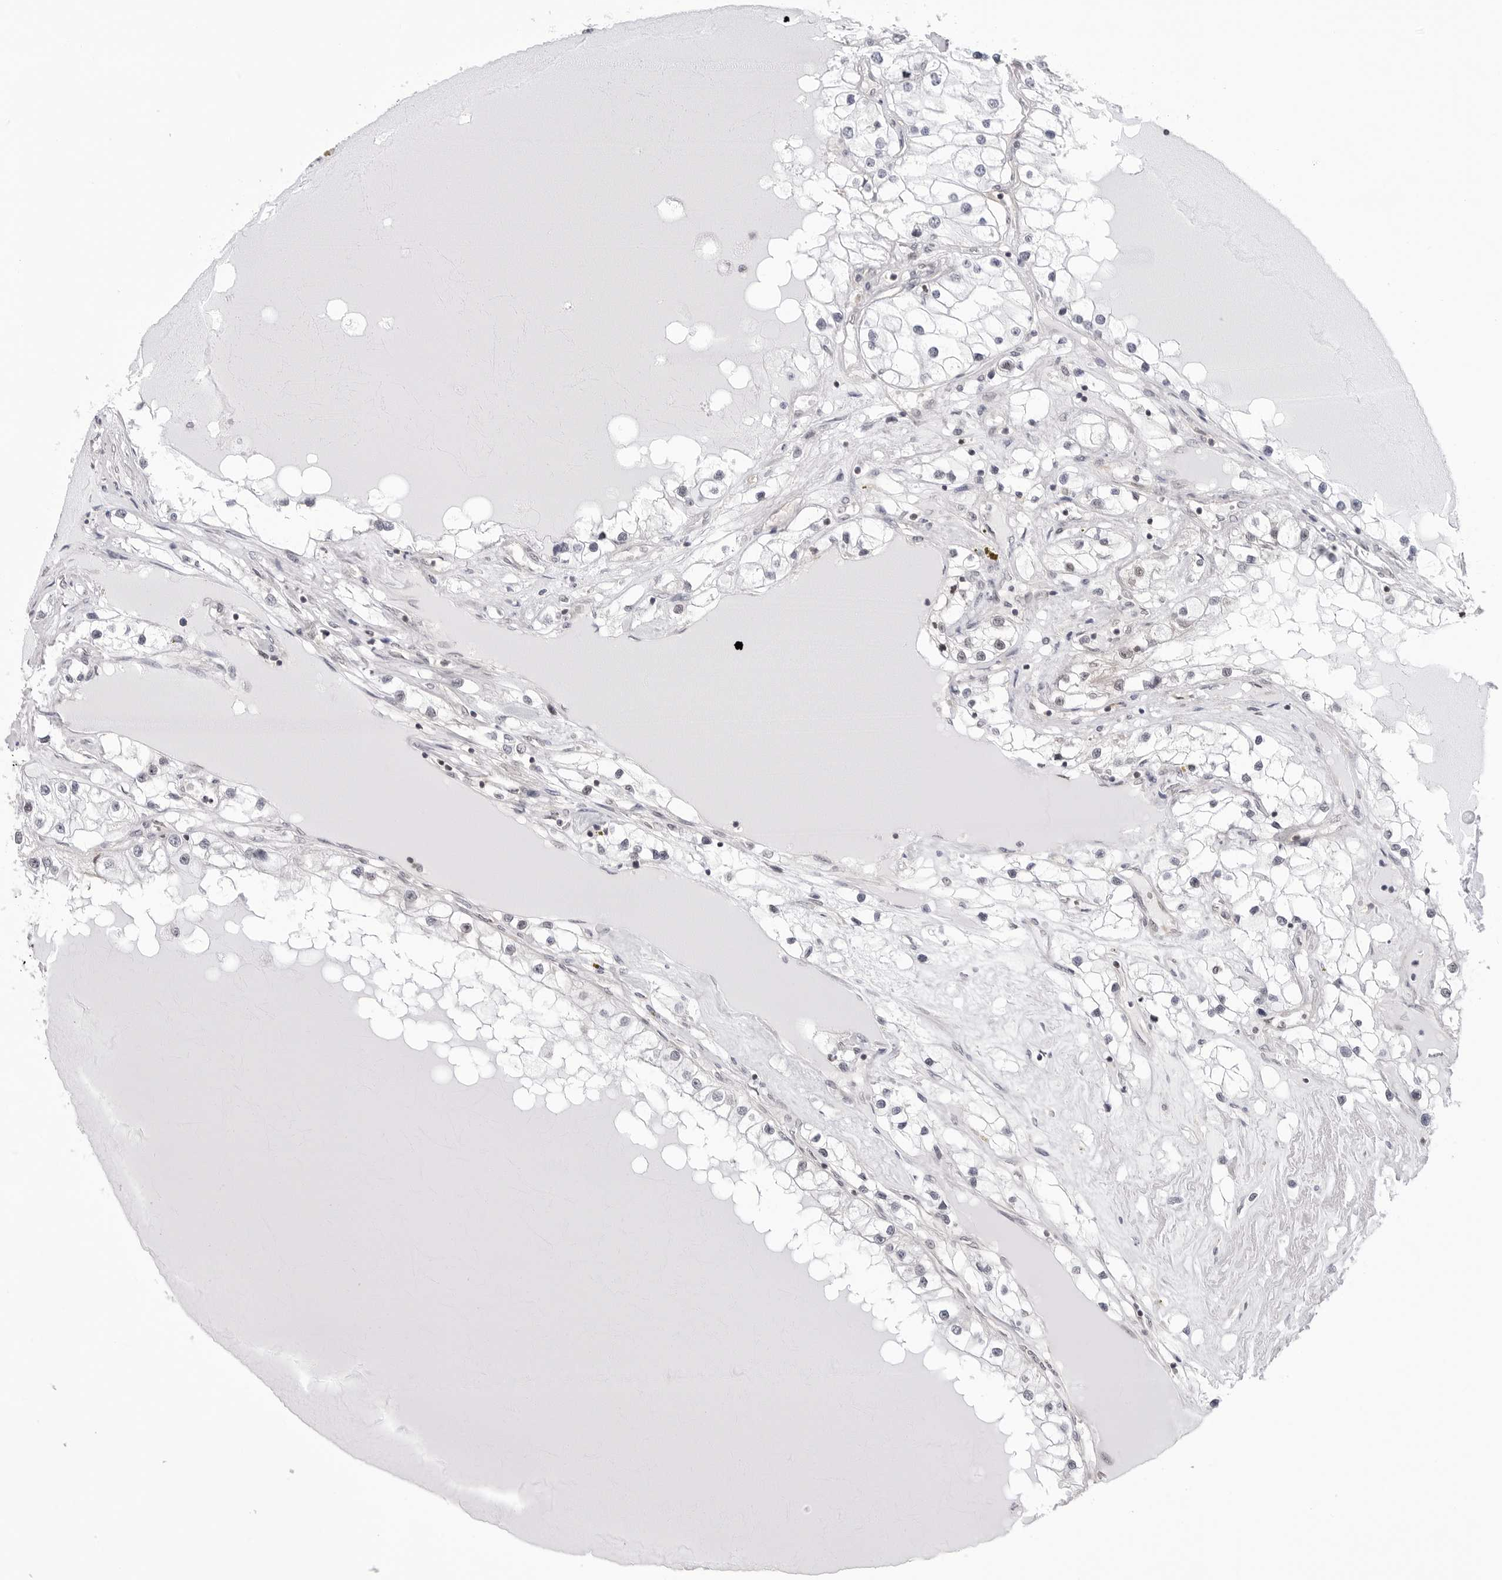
{"staining": {"intensity": "negative", "quantity": "none", "location": "none"}, "tissue": "renal cancer", "cell_type": "Tumor cells", "image_type": "cancer", "snomed": [{"axis": "morphology", "description": "Adenocarcinoma, NOS"}, {"axis": "topography", "description": "Kidney"}], "caption": "The IHC photomicrograph has no significant staining in tumor cells of renal cancer tissue. The staining is performed using DAB (3,3'-diaminobenzidine) brown chromogen with nuclei counter-stained in using hematoxylin.", "gene": "YWHAG", "patient": {"sex": "male", "age": 68}}